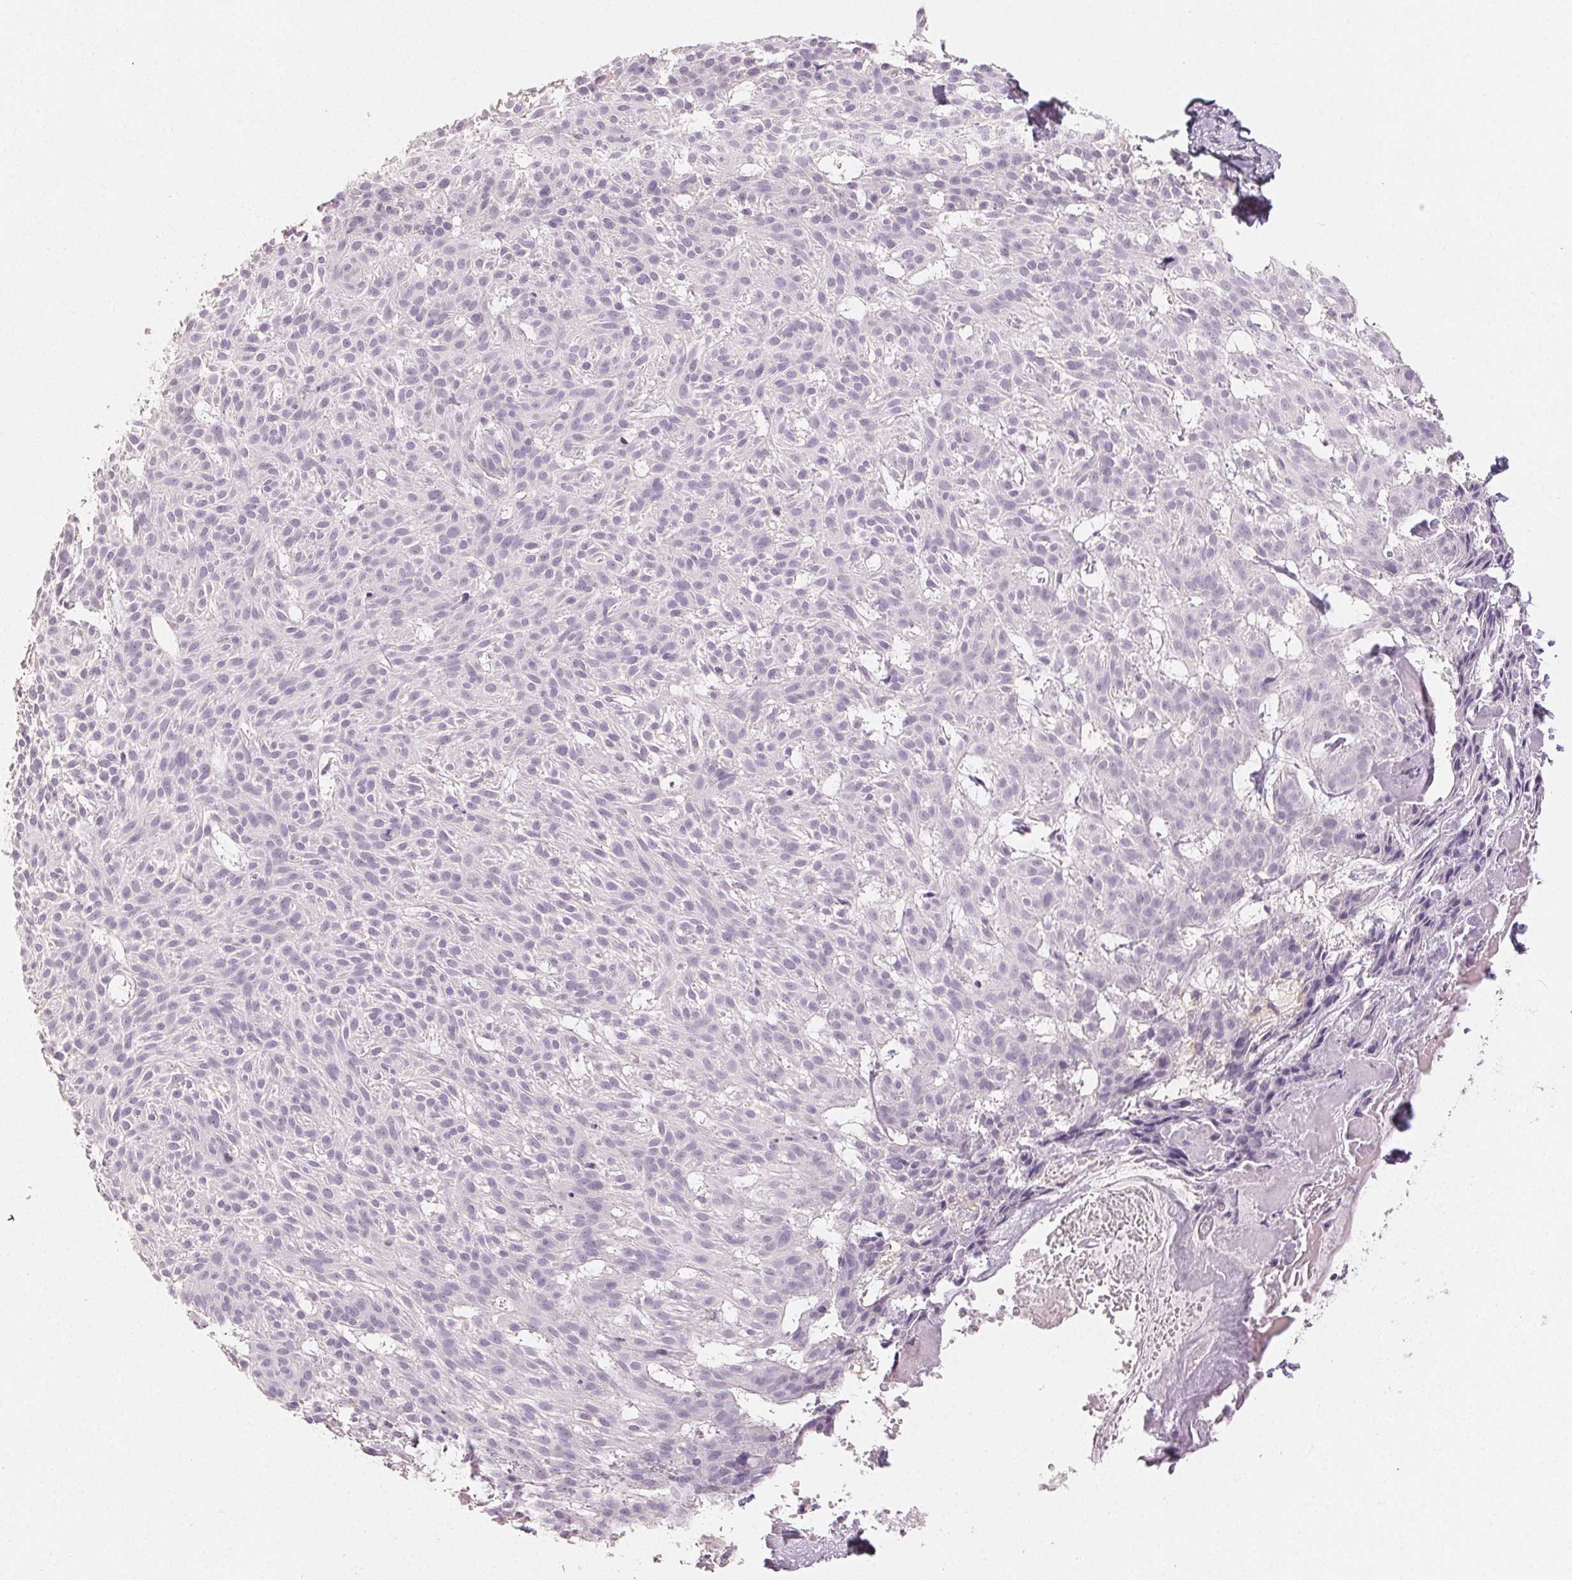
{"staining": {"intensity": "negative", "quantity": "none", "location": "none"}, "tissue": "skin cancer", "cell_type": "Tumor cells", "image_type": "cancer", "snomed": [{"axis": "morphology", "description": "Basal cell carcinoma"}, {"axis": "topography", "description": "Skin"}], "caption": "Tumor cells are negative for brown protein staining in skin basal cell carcinoma.", "gene": "LVRN", "patient": {"sex": "female", "age": 78}}